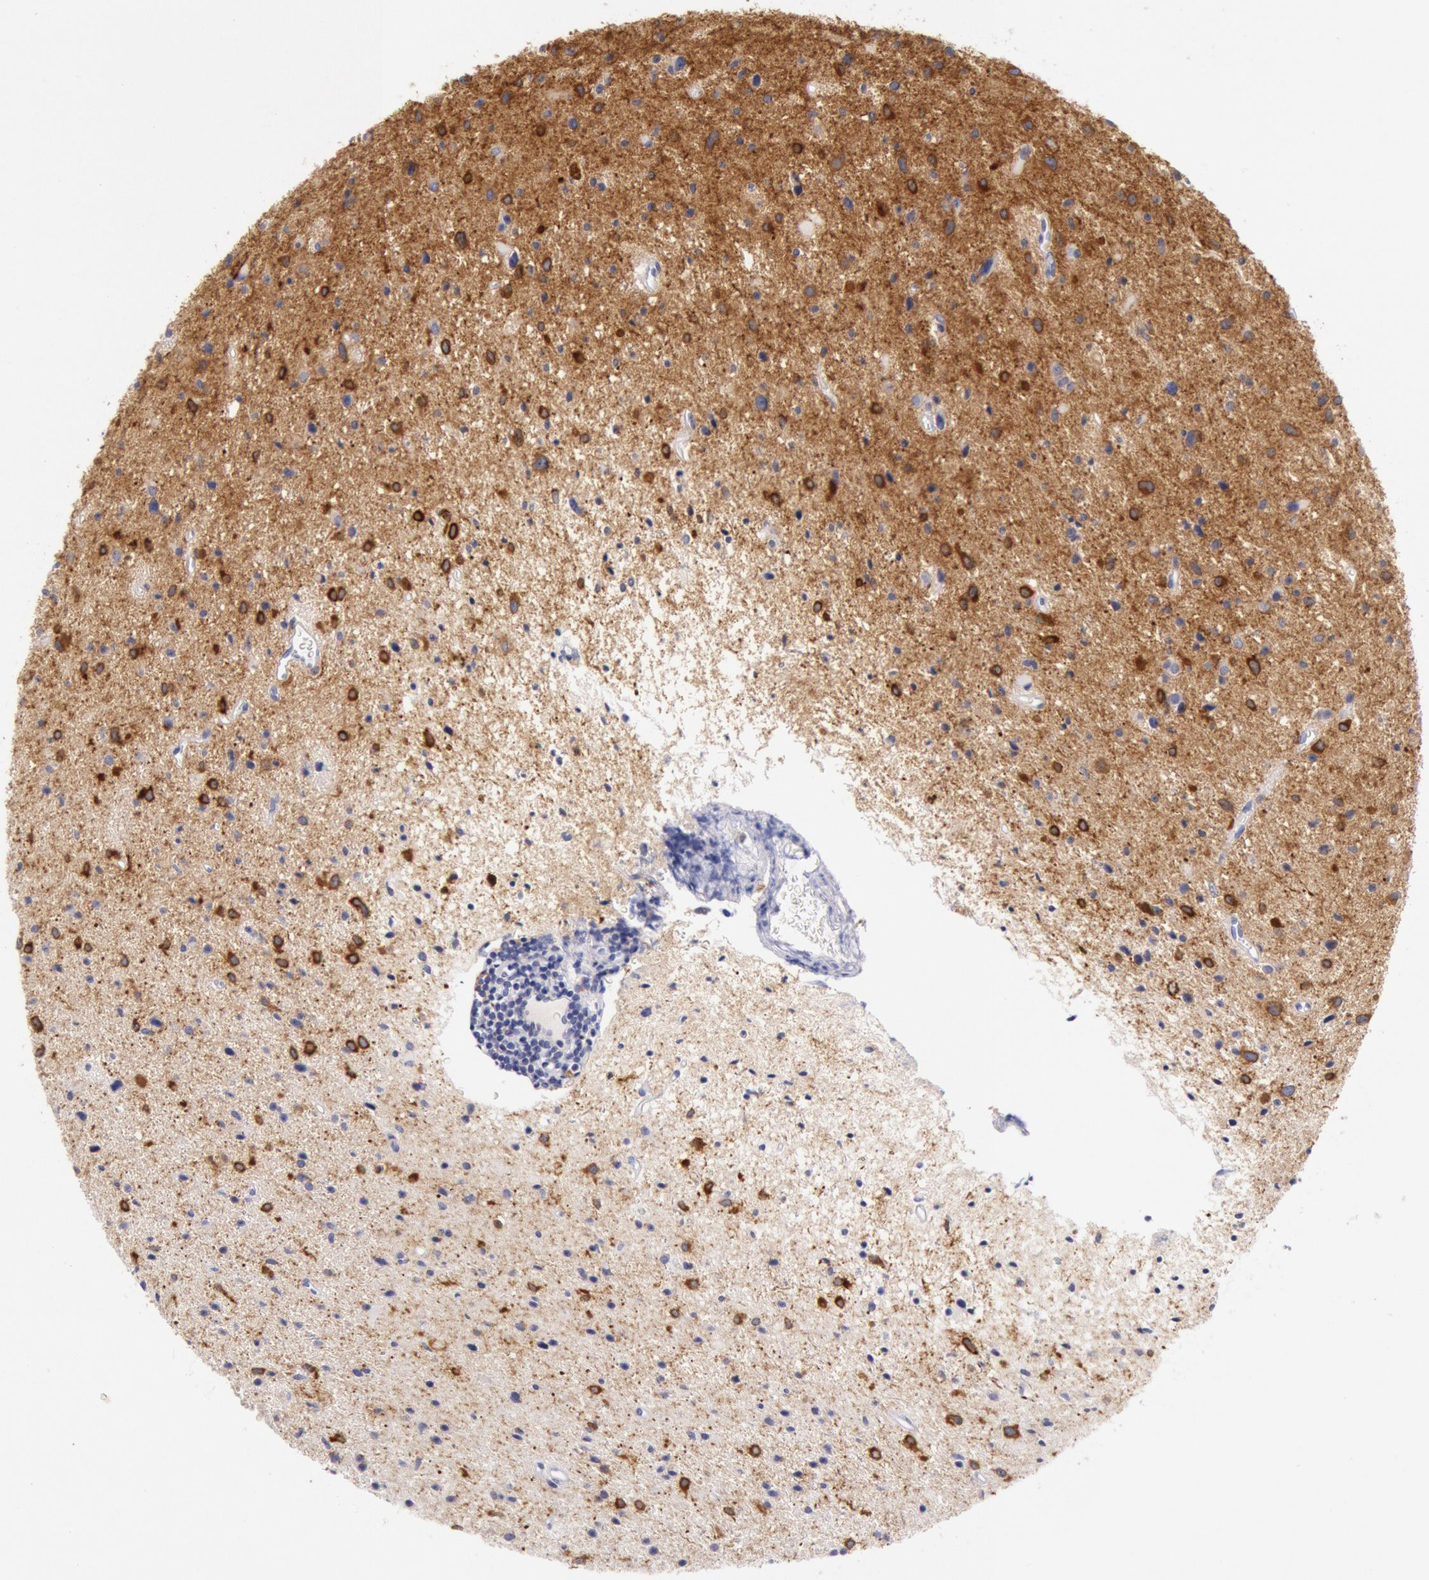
{"staining": {"intensity": "moderate", "quantity": "25%-75%", "location": "cytoplasmic/membranous"}, "tissue": "glioma", "cell_type": "Tumor cells", "image_type": "cancer", "snomed": [{"axis": "morphology", "description": "Glioma, malignant, Low grade"}, {"axis": "topography", "description": "Brain"}], "caption": "The image demonstrates immunohistochemical staining of malignant glioma (low-grade). There is moderate cytoplasmic/membranous positivity is seen in approximately 25%-75% of tumor cells.", "gene": "MYO5A", "patient": {"sex": "female", "age": 46}}